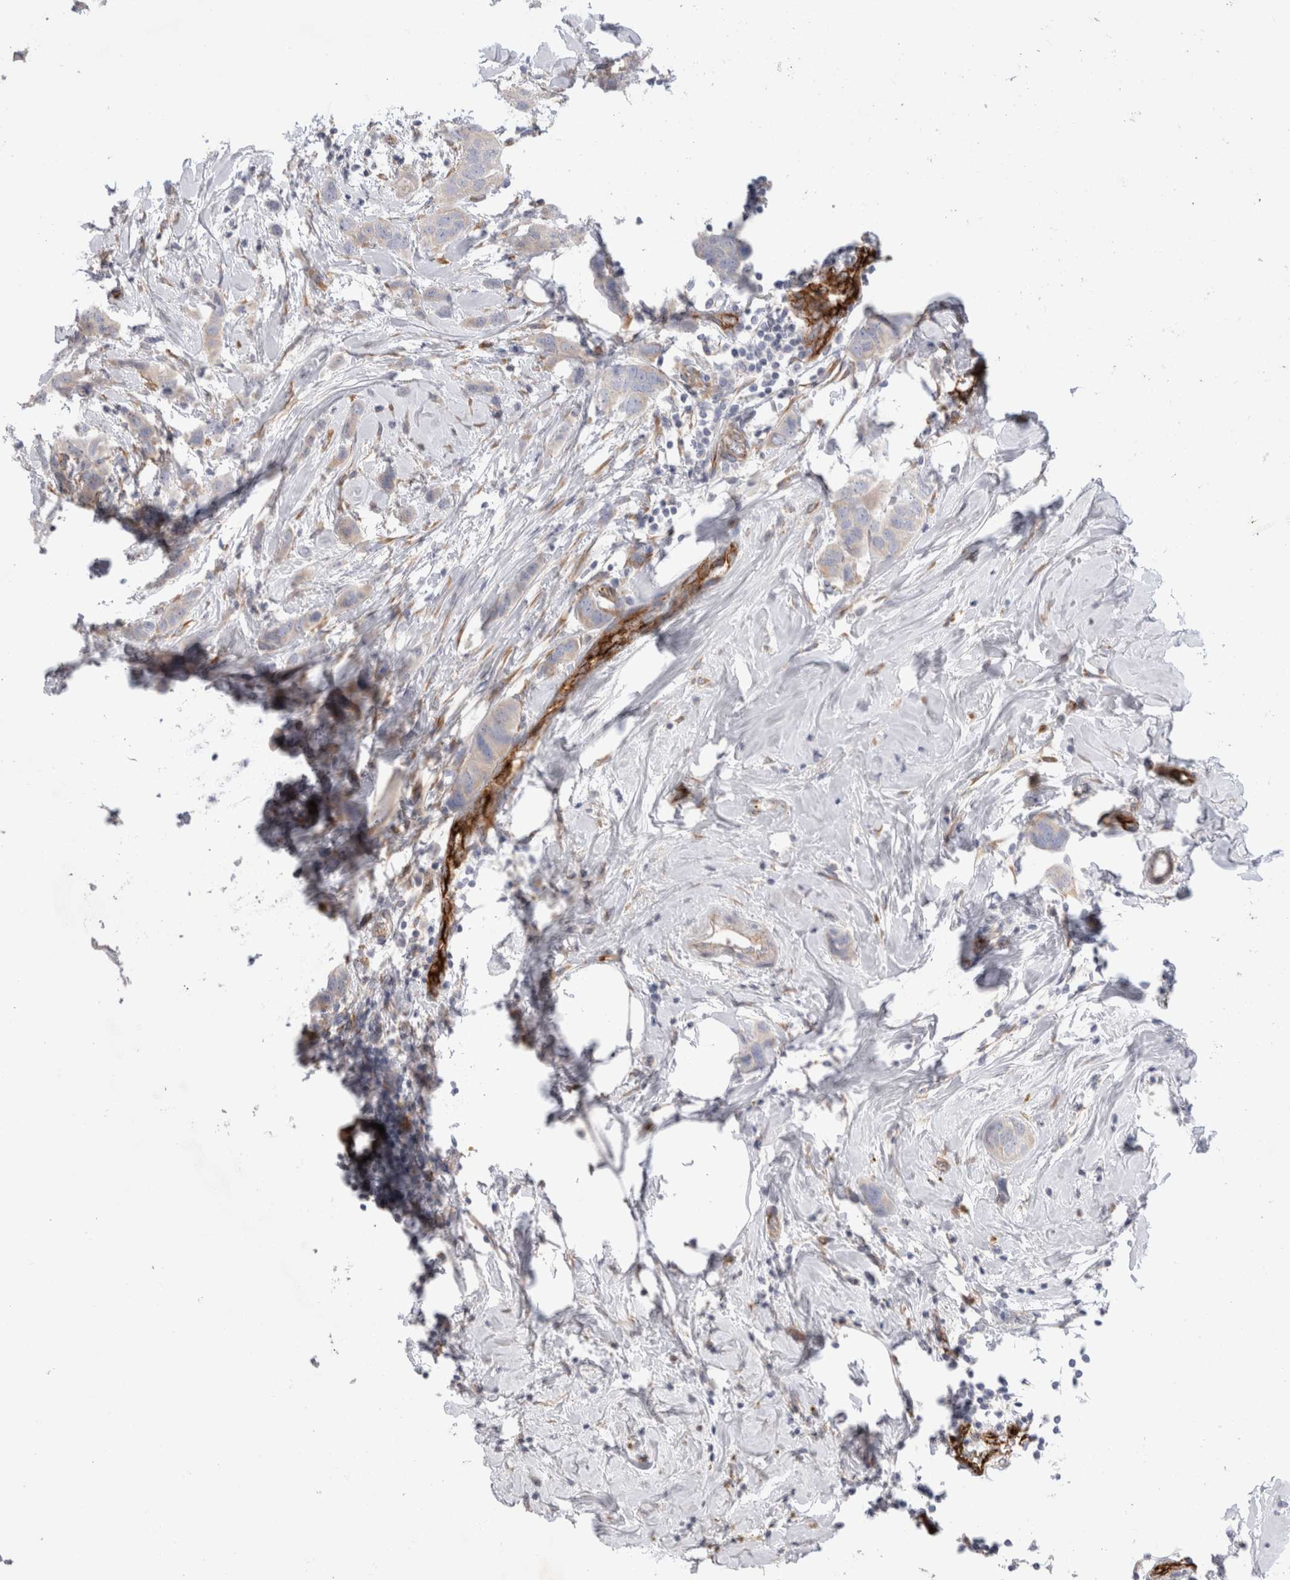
{"staining": {"intensity": "weak", "quantity": "<25%", "location": "cytoplasmic/membranous"}, "tissue": "breast cancer", "cell_type": "Tumor cells", "image_type": "cancer", "snomed": [{"axis": "morphology", "description": "Duct carcinoma"}, {"axis": "topography", "description": "Breast"}], "caption": "There is no significant staining in tumor cells of breast cancer (intraductal carcinoma).", "gene": "CNPY4", "patient": {"sex": "female", "age": 50}}